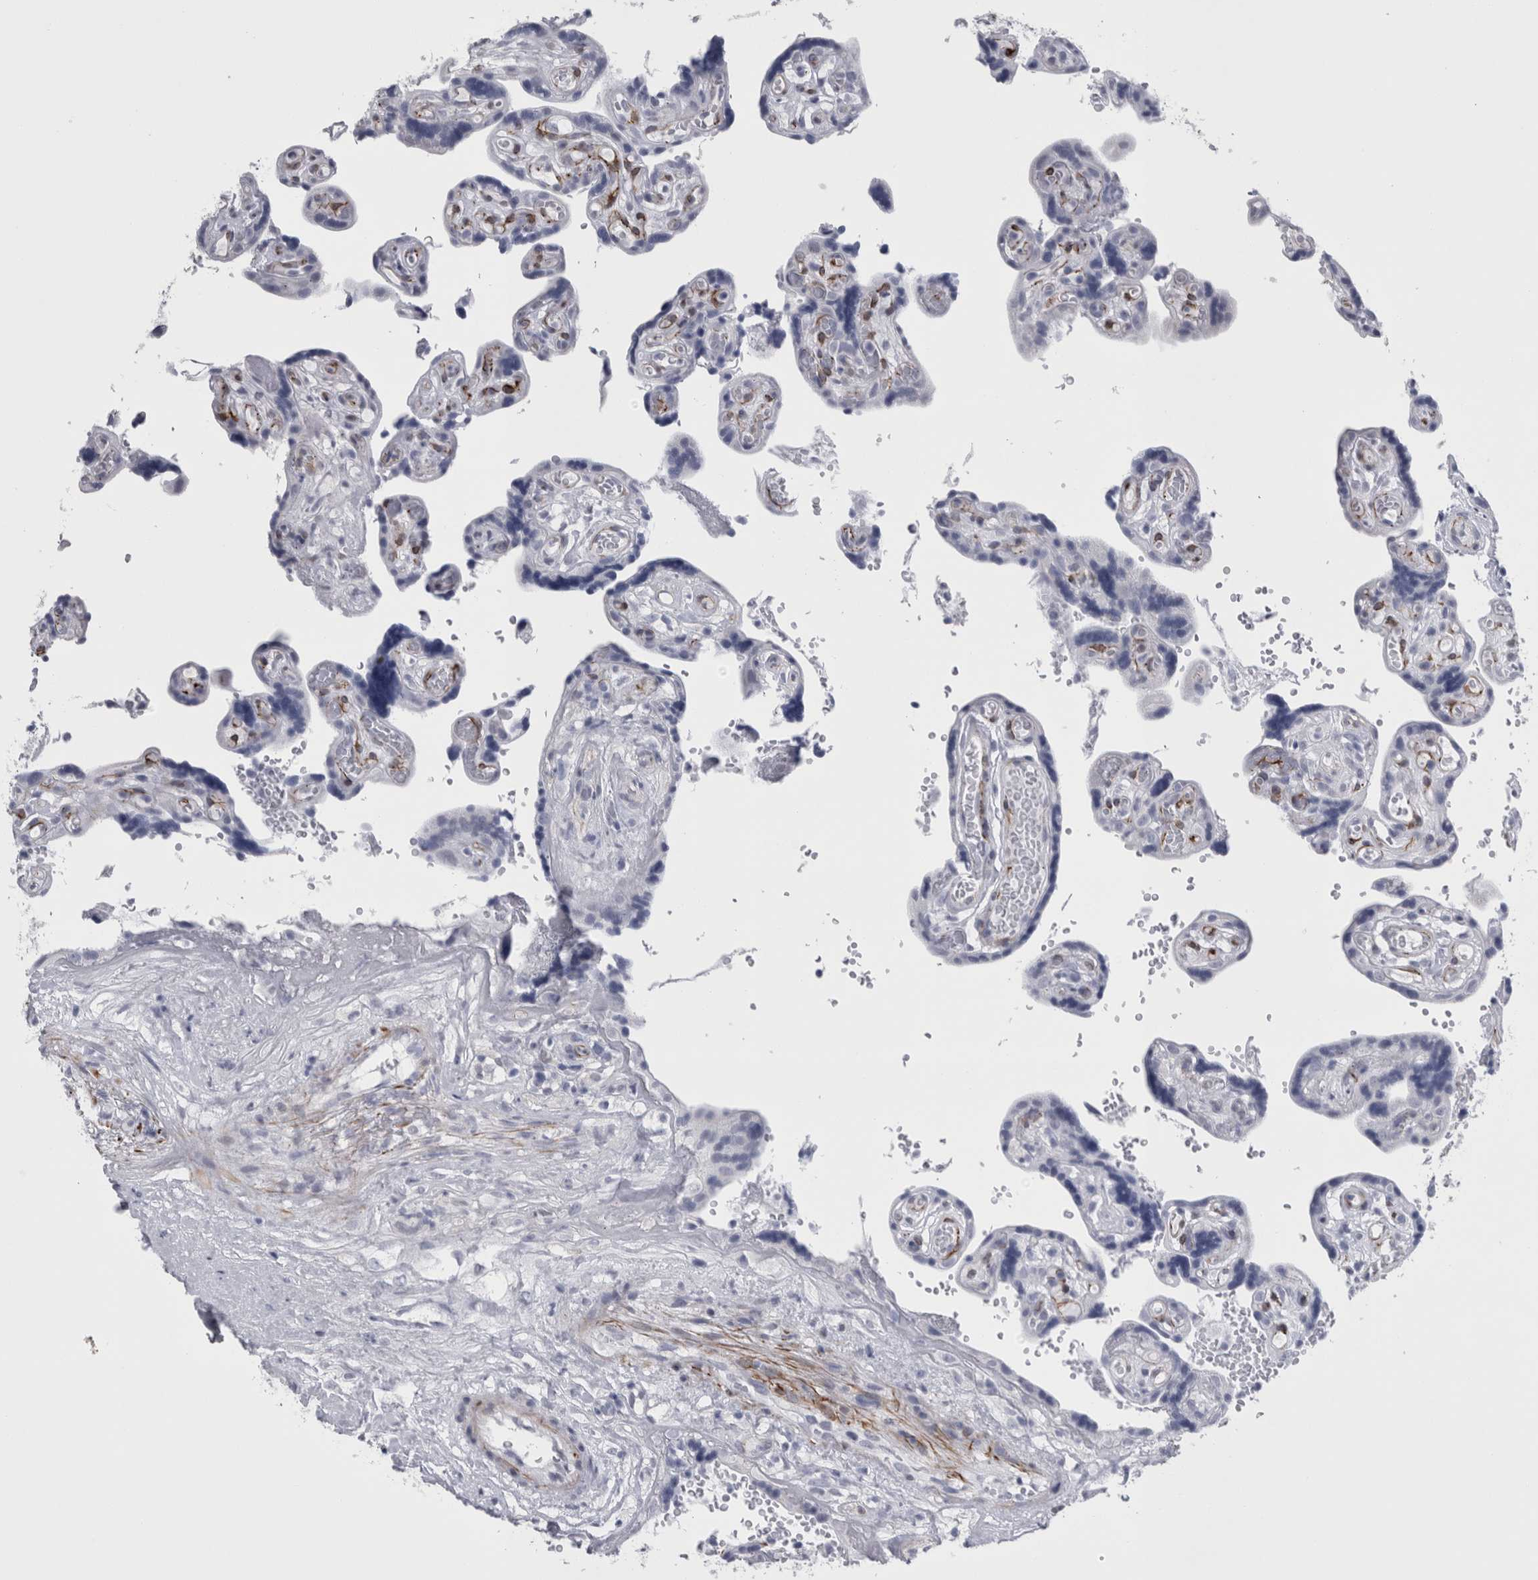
{"staining": {"intensity": "negative", "quantity": "none", "location": "none"}, "tissue": "placenta", "cell_type": "Decidual cells", "image_type": "normal", "snomed": [{"axis": "morphology", "description": "Normal tissue, NOS"}, {"axis": "topography", "description": "Placenta"}], "caption": "Placenta was stained to show a protein in brown. There is no significant expression in decidual cells. The staining was performed using DAB (3,3'-diaminobenzidine) to visualize the protein expression in brown, while the nuclei were stained in blue with hematoxylin (Magnification: 20x).", "gene": "VWDE", "patient": {"sex": "female", "age": 30}}